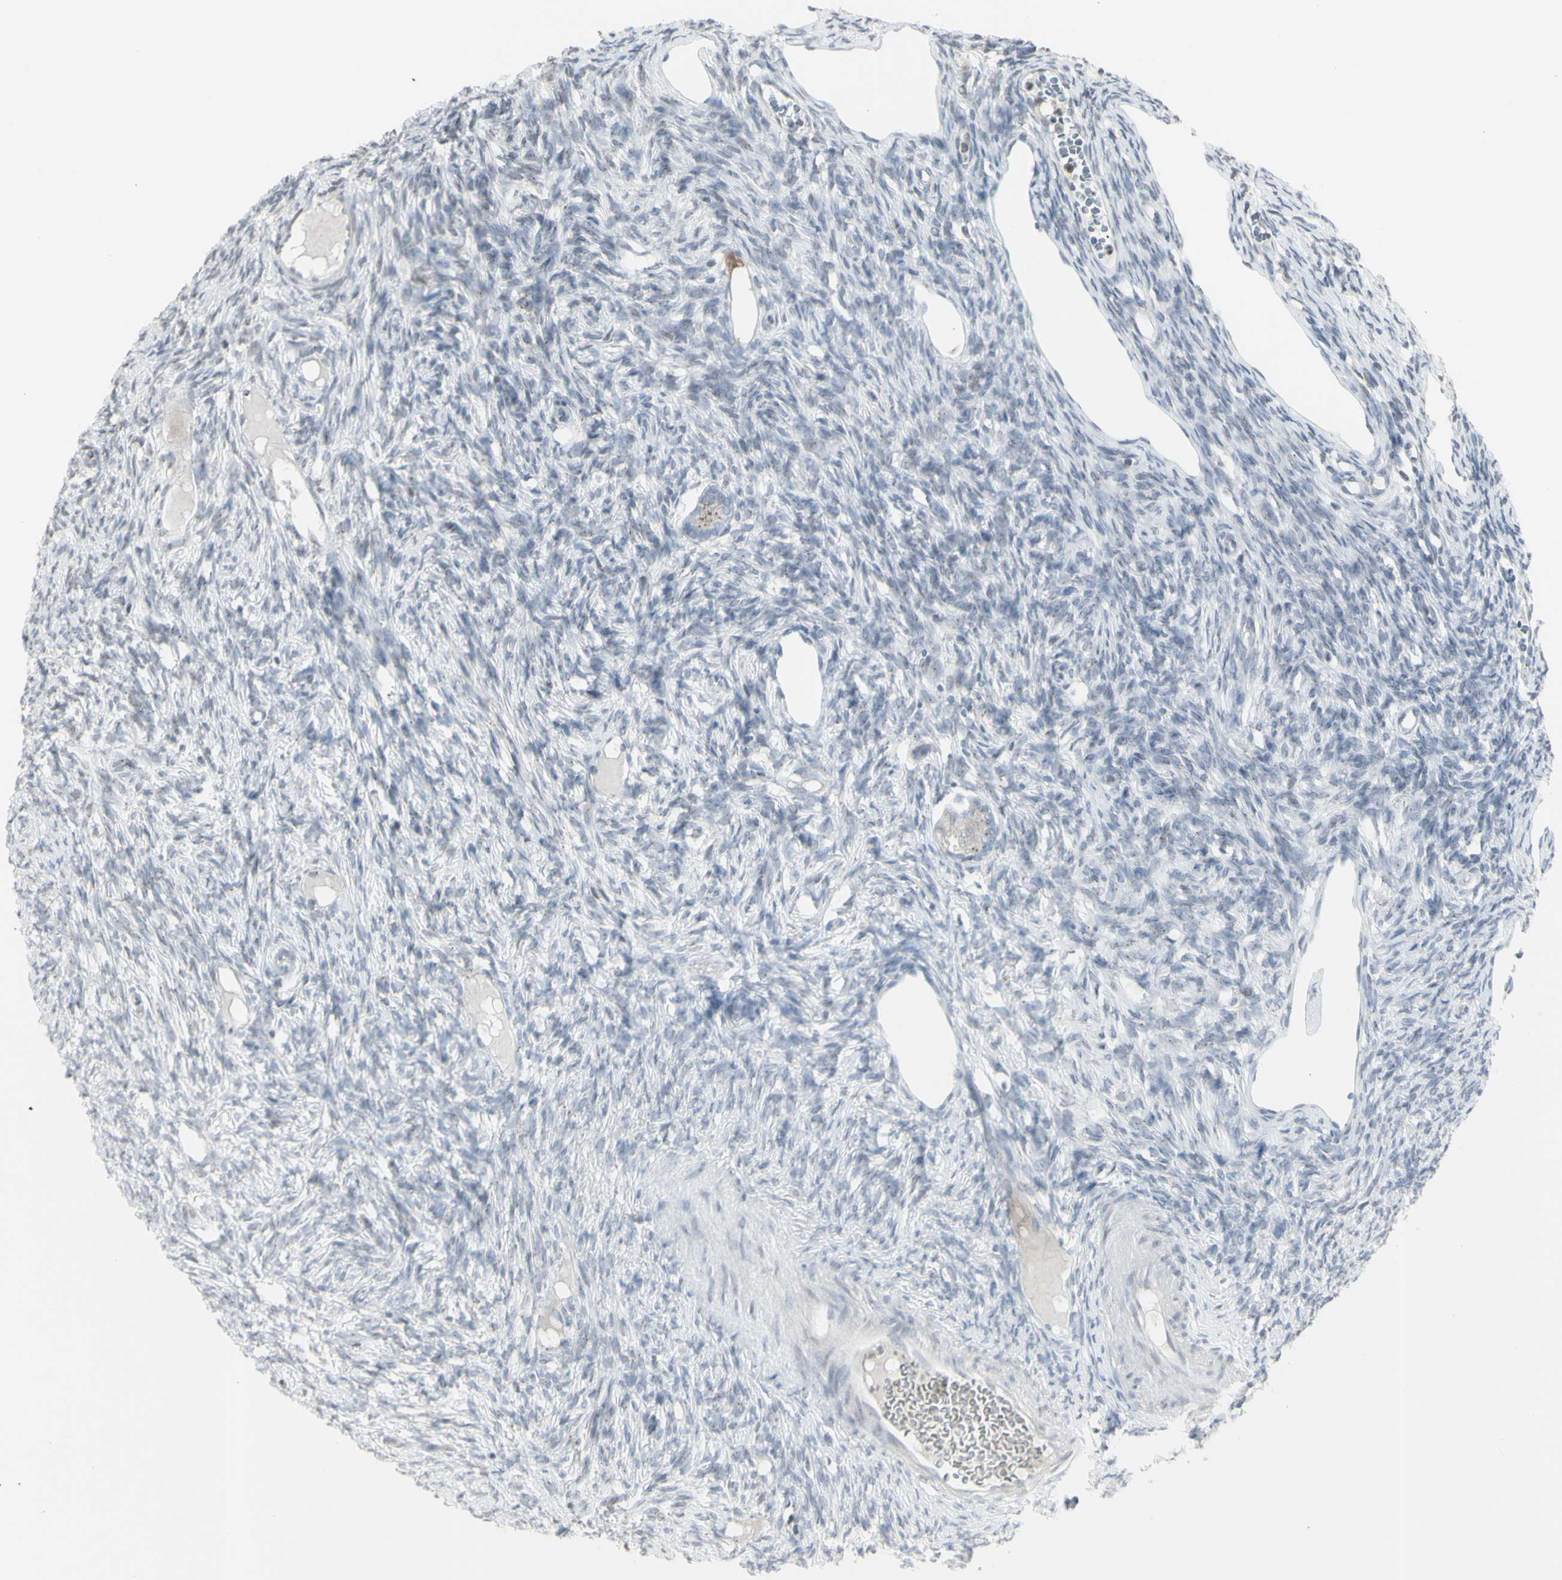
{"staining": {"intensity": "negative", "quantity": "none", "location": "none"}, "tissue": "ovary", "cell_type": "Follicle cells", "image_type": "normal", "snomed": [{"axis": "morphology", "description": "Normal tissue, NOS"}, {"axis": "topography", "description": "Ovary"}], "caption": "Immunohistochemistry (IHC) photomicrograph of benign human ovary stained for a protein (brown), which shows no staining in follicle cells. (Brightfield microscopy of DAB IHC at high magnification).", "gene": "MUC5AC", "patient": {"sex": "female", "age": 33}}